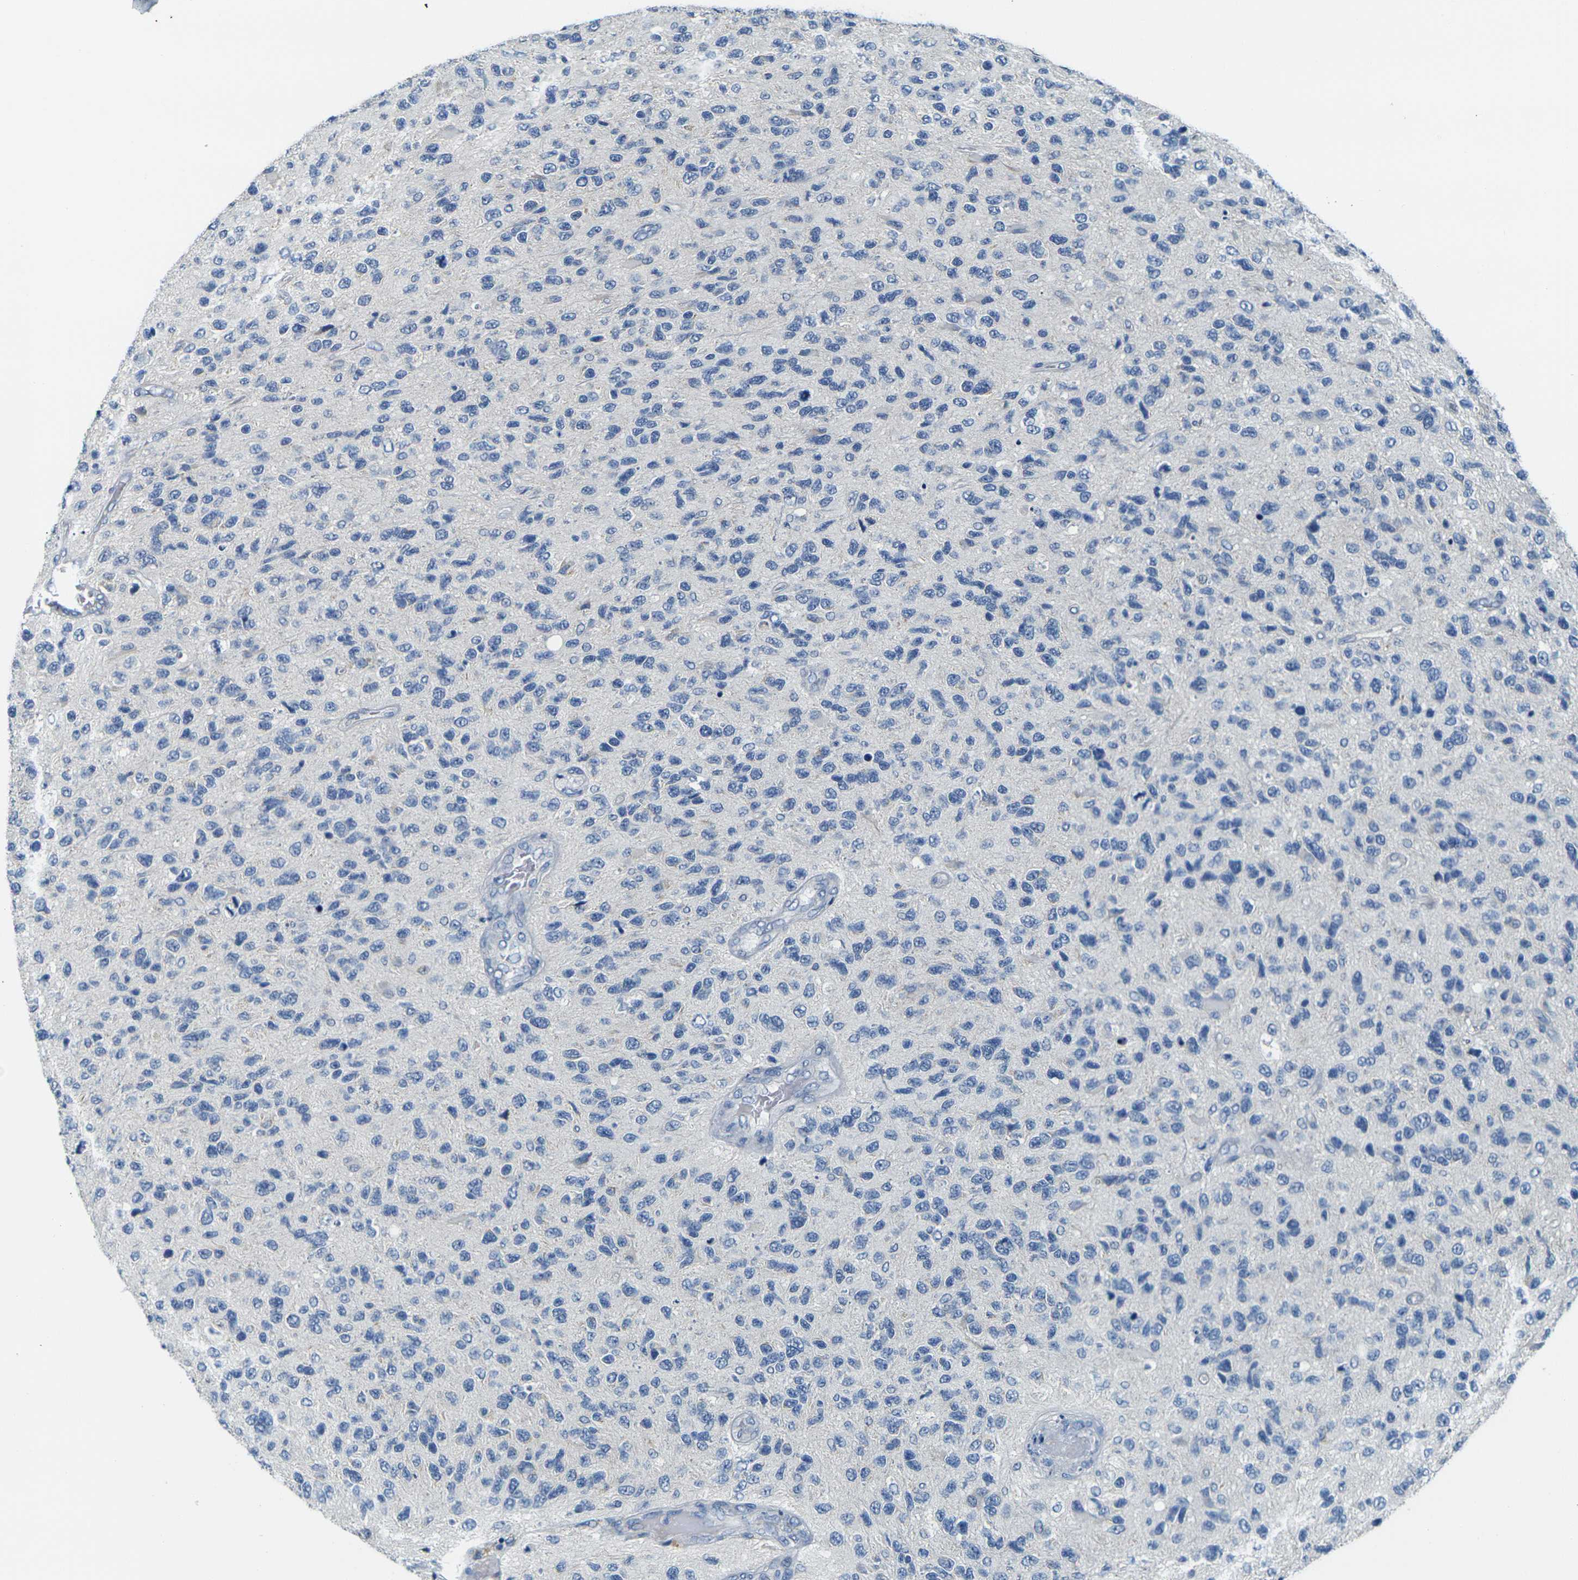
{"staining": {"intensity": "negative", "quantity": "none", "location": "none"}, "tissue": "glioma", "cell_type": "Tumor cells", "image_type": "cancer", "snomed": [{"axis": "morphology", "description": "Glioma, malignant, High grade"}, {"axis": "topography", "description": "Brain"}], "caption": "This is a photomicrograph of immunohistochemistry staining of glioma, which shows no staining in tumor cells.", "gene": "SHISAL2B", "patient": {"sex": "female", "age": 58}}